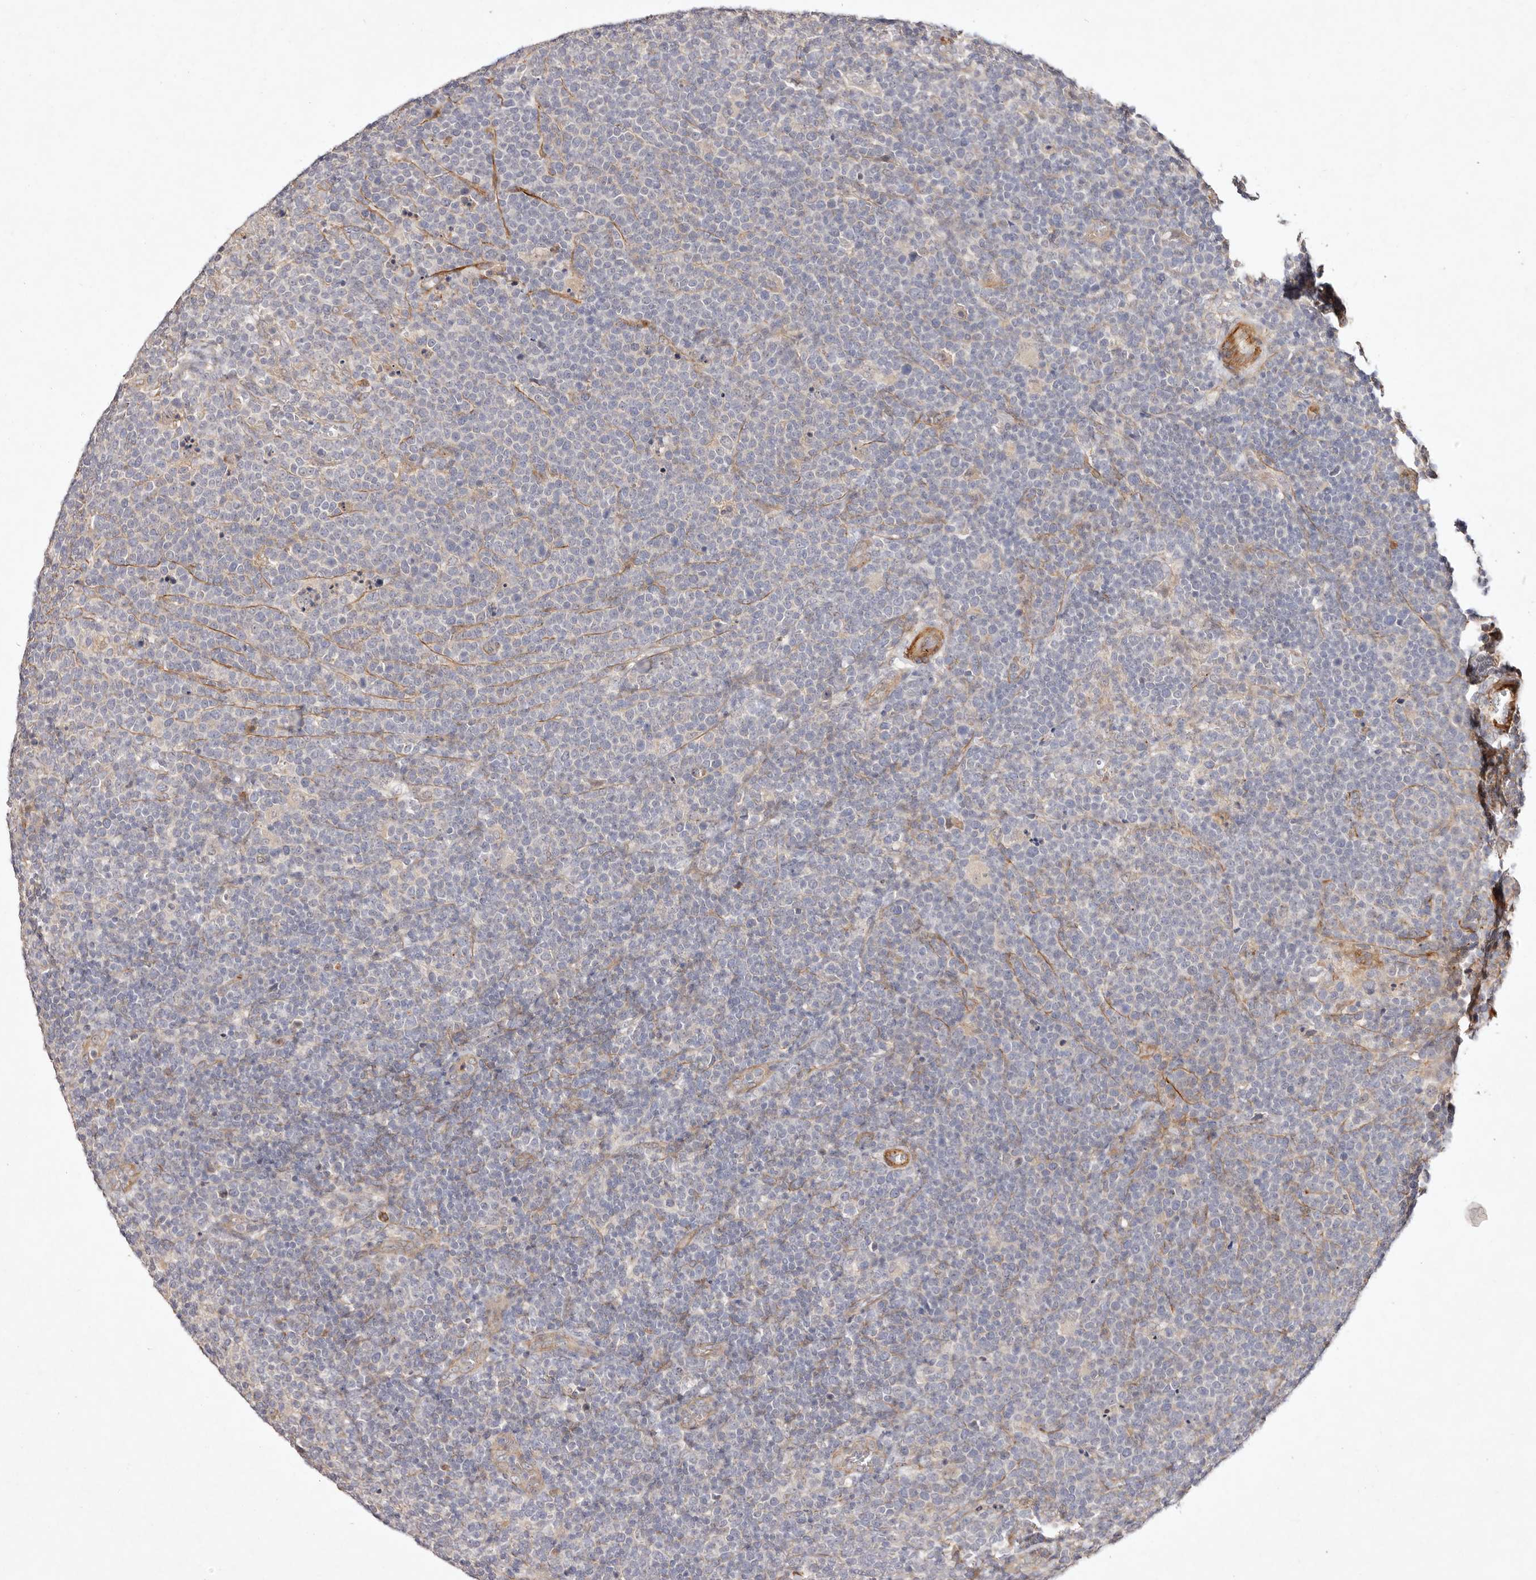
{"staining": {"intensity": "negative", "quantity": "none", "location": "none"}, "tissue": "lymphoma", "cell_type": "Tumor cells", "image_type": "cancer", "snomed": [{"axis": "morphology", "description": "Malignant lymphoma, non-Hodgkin's type, High grade"}, {"axis": "topography", "description": "Lymph node"}], "caption": "Immunohistochemistry of human high-grade malignant lymphoma, non-Hodgkin's type exhibits no staining in tumor cells.", "gene": "MTMR11", "patient": {"sex": "male", "age": 61}}